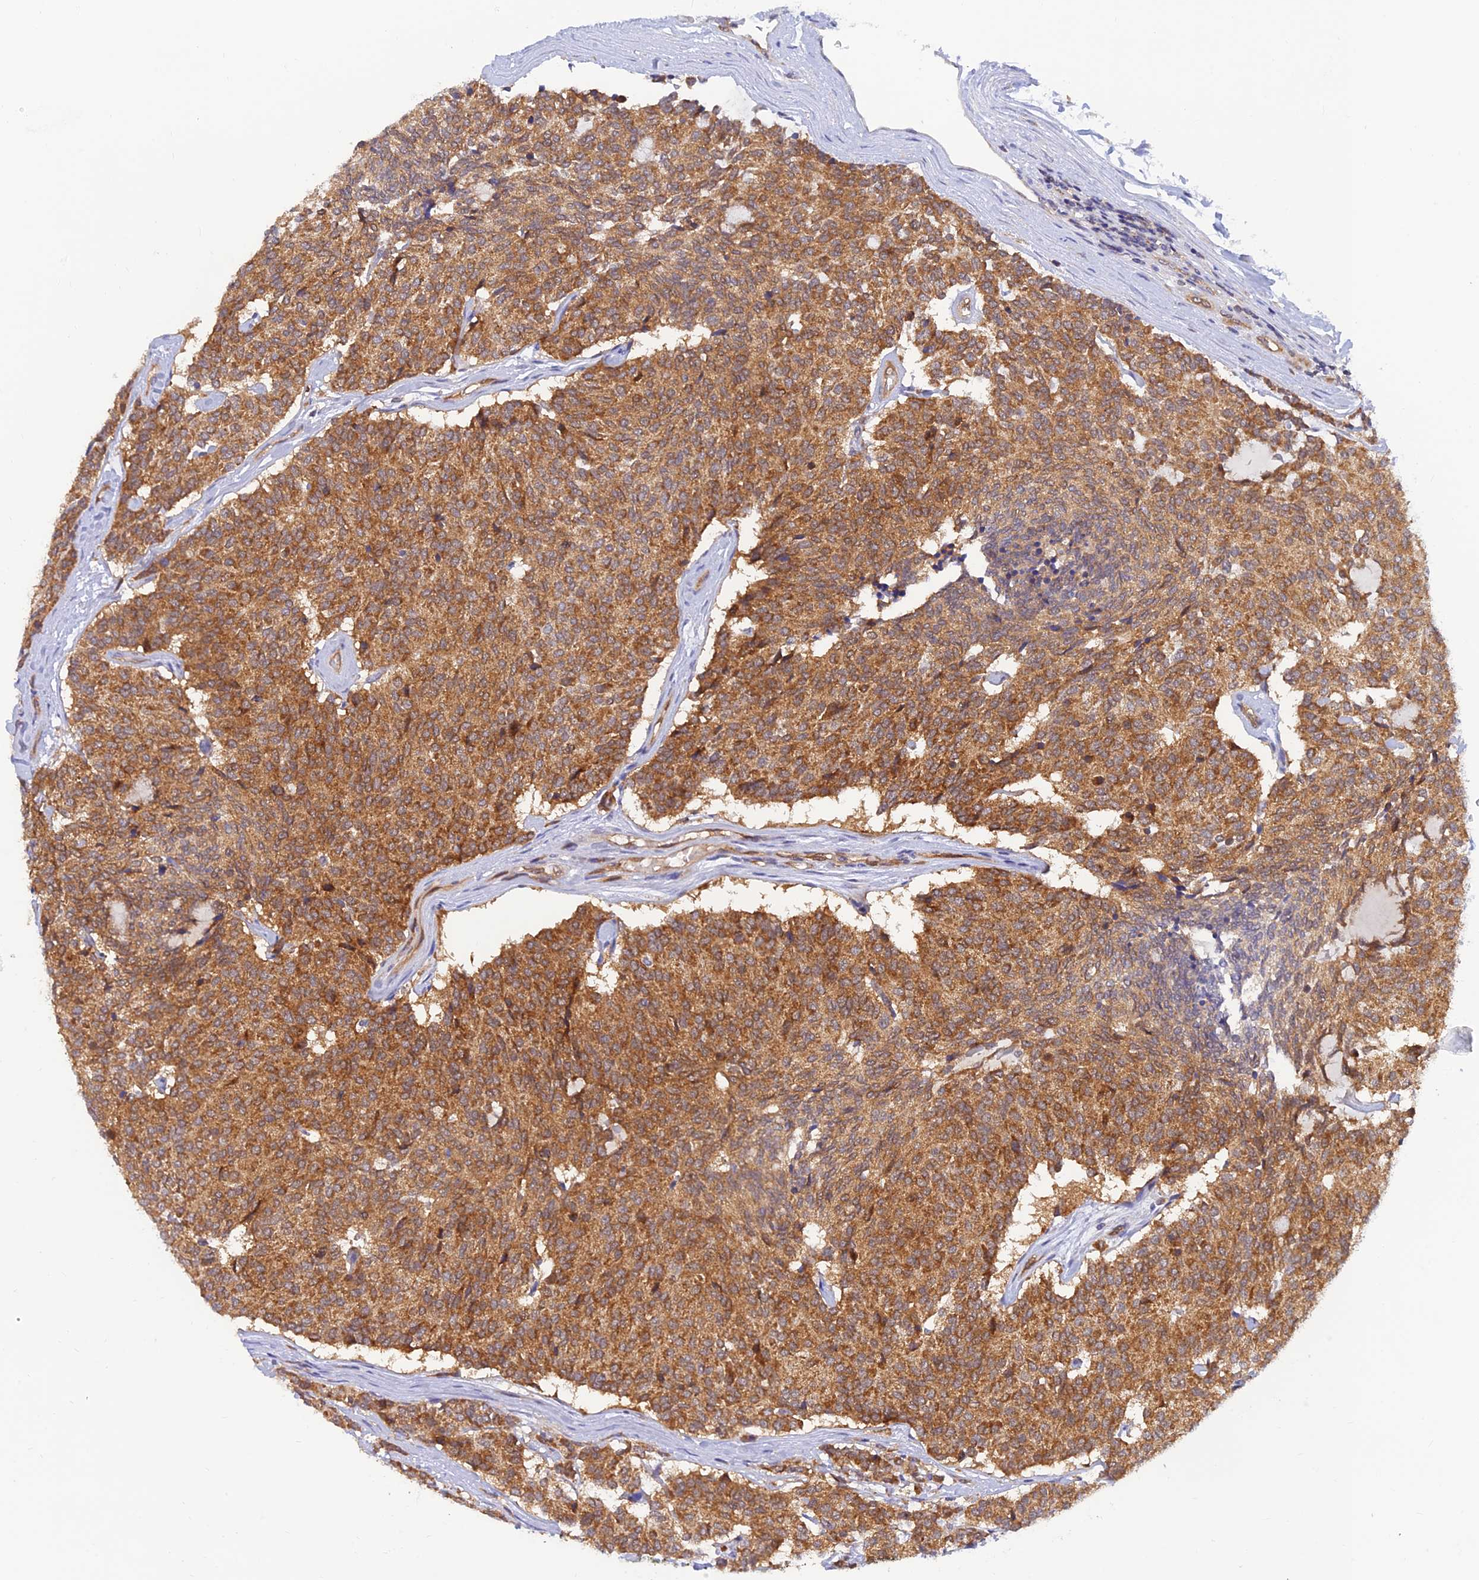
{"staining": {"intensity": "moderate", "quantity": ">75%", "location": "cytoplasmic/membranous"}, "tissue": "carcinoid", "cell_type": "Tumor cells", "image_type": "cancer", "snomed": [{"axis": "morphology", "description": "Carcinoid, malignant, NOS"}, {"axis": "topography", "description": "Pancreas"}], "caption": "IHC (DAB (3,3'-diaminobenzidine)) staining of carcinoid displays moderate cytoplasmic/membranous protein staining in approximately >75% of tumor cells.", "gene": "LYSMD2", "patient": {"sex": "female", "age": 54}}